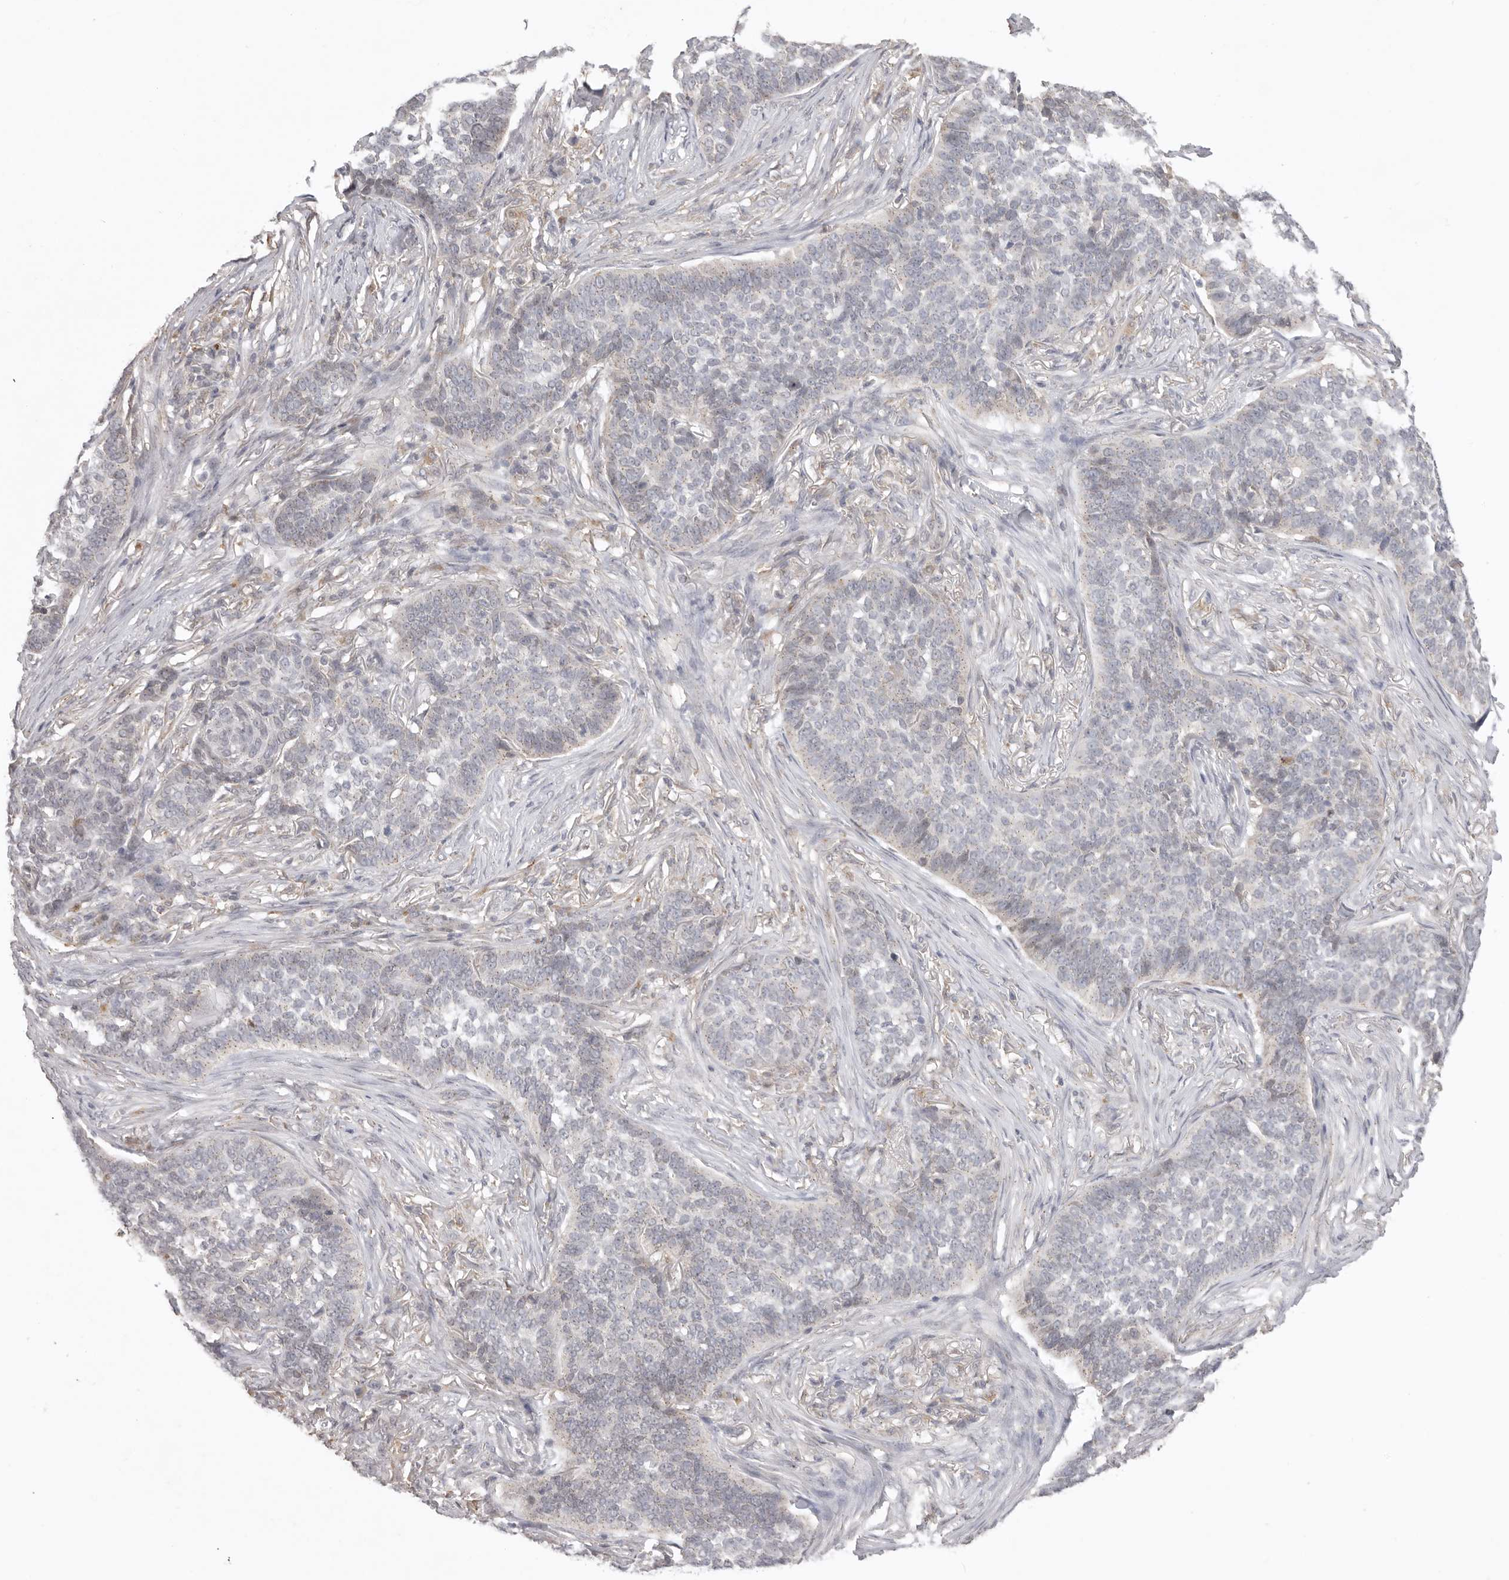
{"staining": {"intensity": "negative", "quantity": "none", "location": "none"}, "tissue": "skin cancer", "cell_type": "Tumor cells", "image_type": "cancer", "snomed": [{"axis": "morphology", "description": "Basal cell carcinoma"}, {"axis": "topography", "description": "Skin"}], "caption": "Skin cancer was stained to show a protein in brown. There is no significant staining in tumor cells.", "gene": "TLR3", "patient": {"sex": "male", "age": 85}}